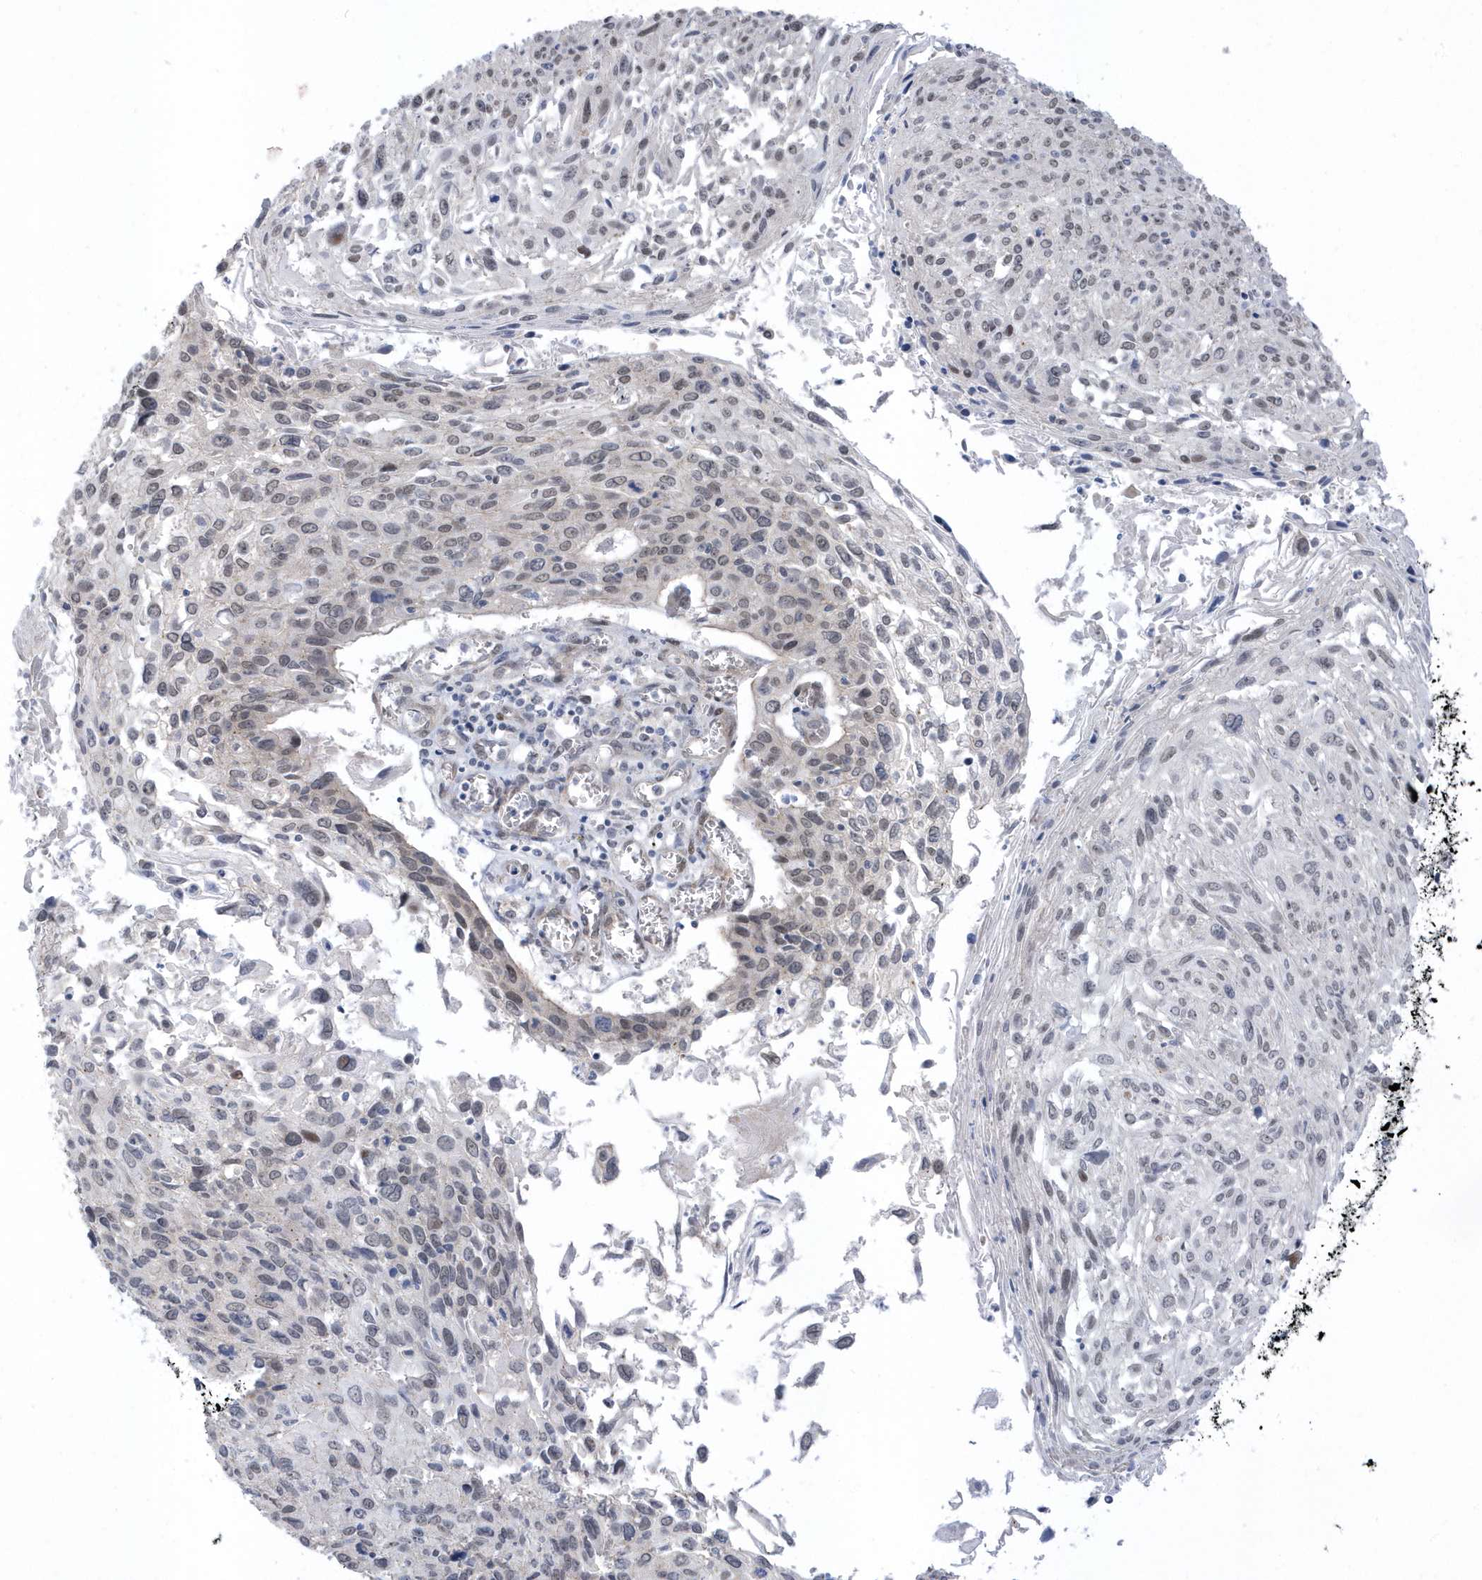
{"staining": {"intensity": "negative", "quantity": "none", "location": "none"}, "tissue": "cervical cancer", "cell_type": "Tumor cells", "image_type": "cancer", "snomed": [{"axis": "morphology", "description": "Squamous cell carcinoma, NOS"}, {"axis": "topography", "description": "Cervix"}], "caption": "Tumor cells show no significant protein positivity in cervical cancer (squamous cell carcinoma).", "gene": "USP53", "patient": {"sex": "female", "age": 51}}